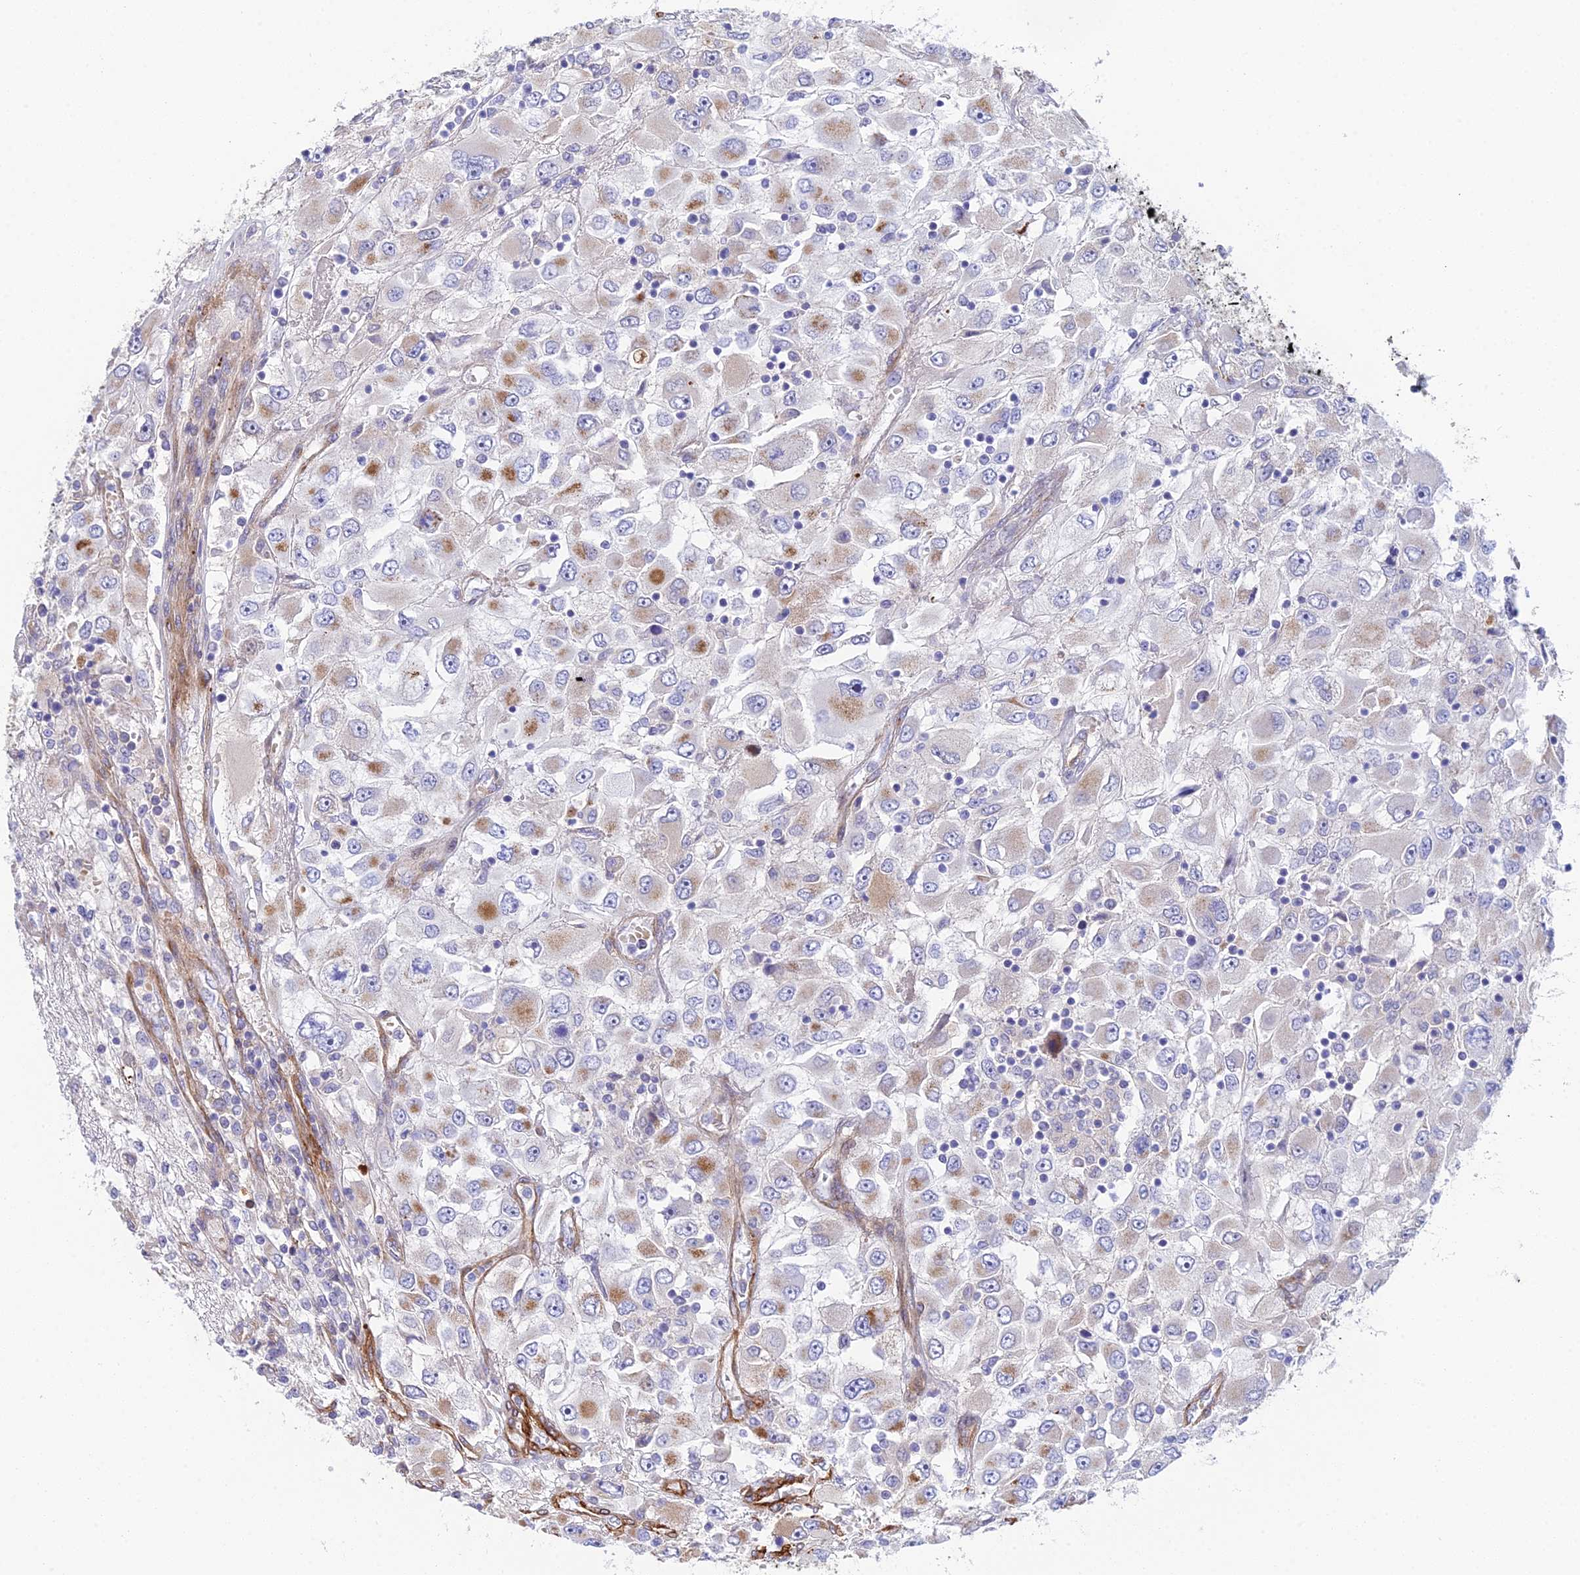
{"staining": {"intensity": "moderate", "quantity": "<25%", "location": "cytoplasmic/membranous"}, "tissue": "renal cancer", "cell_type": "Tumor cells", "image_type": "cancer", "snomed": [{"axis": "morphology", "description": "Adenocarcinoma, NOS"}, {"axis": "topography", "description": "Kidney"}], "caption": "Renal cancer was stained to show a protein in brown. There is low levels of moderate cytoplasmic/membranous expression in approximately <25% of tumor cells.", "gene": "CSPG4", "patient": {"sex": "female", "age": 52}}